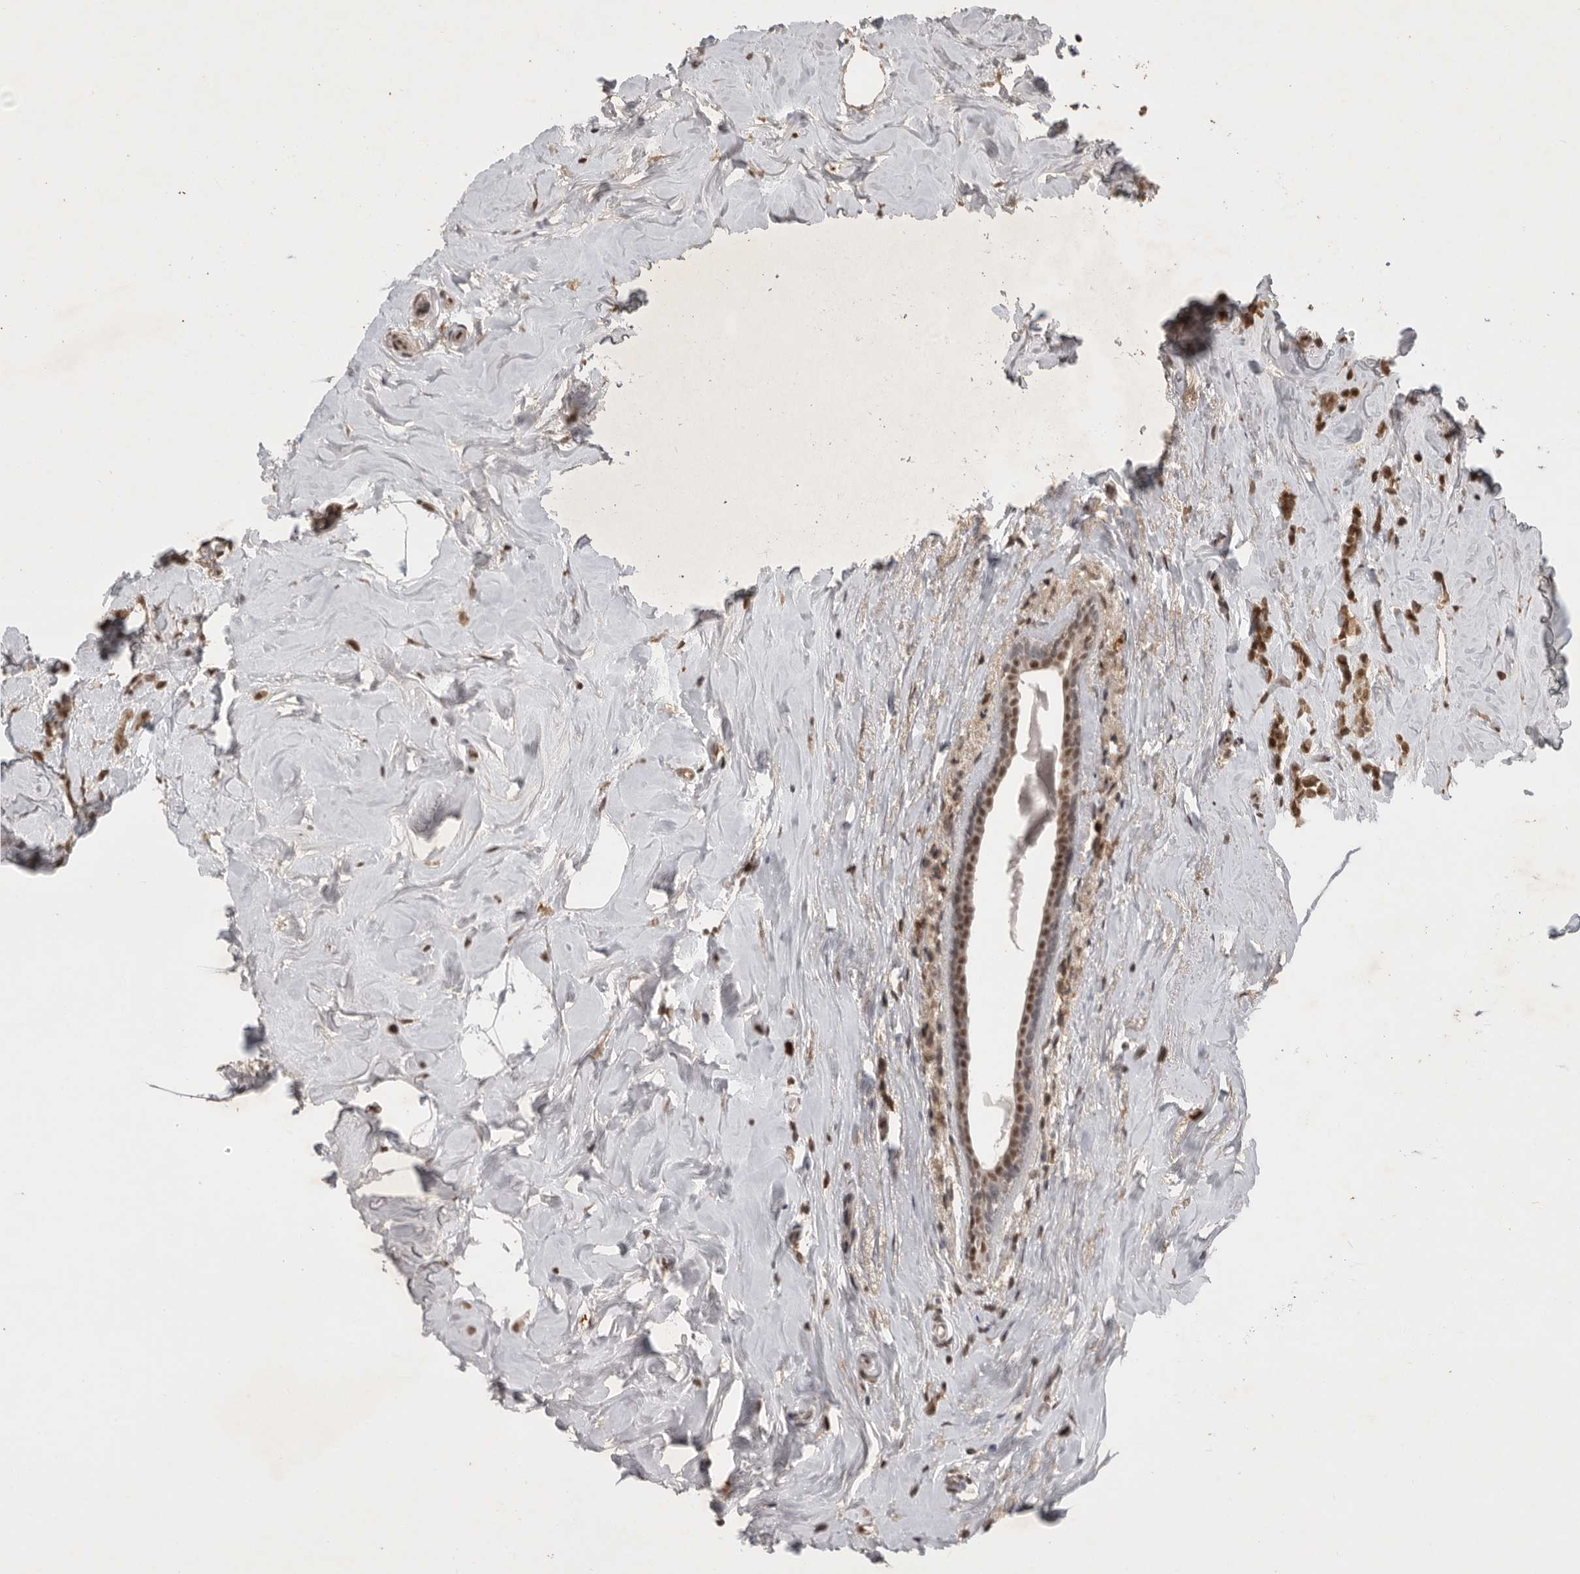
{"staining": {"intensity": "moderate", "quantity": ">75%", "location": "nuclear"}, "tissue": "breast cancer", "cell_type": "Tumor cells", "image_type": "cancer", "snomed": [{"axis": "morphology", "description": "Lobular carcinoma"}, {"axis": "topography", "description": "Breast"}], "caption": "Moderate nuclear expression for a protein is appreciated in about >75% of tumor cells of lobular carcinoma (breast) using immunohistochemistry (IHC).", "gene": "CBLL1", "patient": {"sex": "female", "age": 47}}